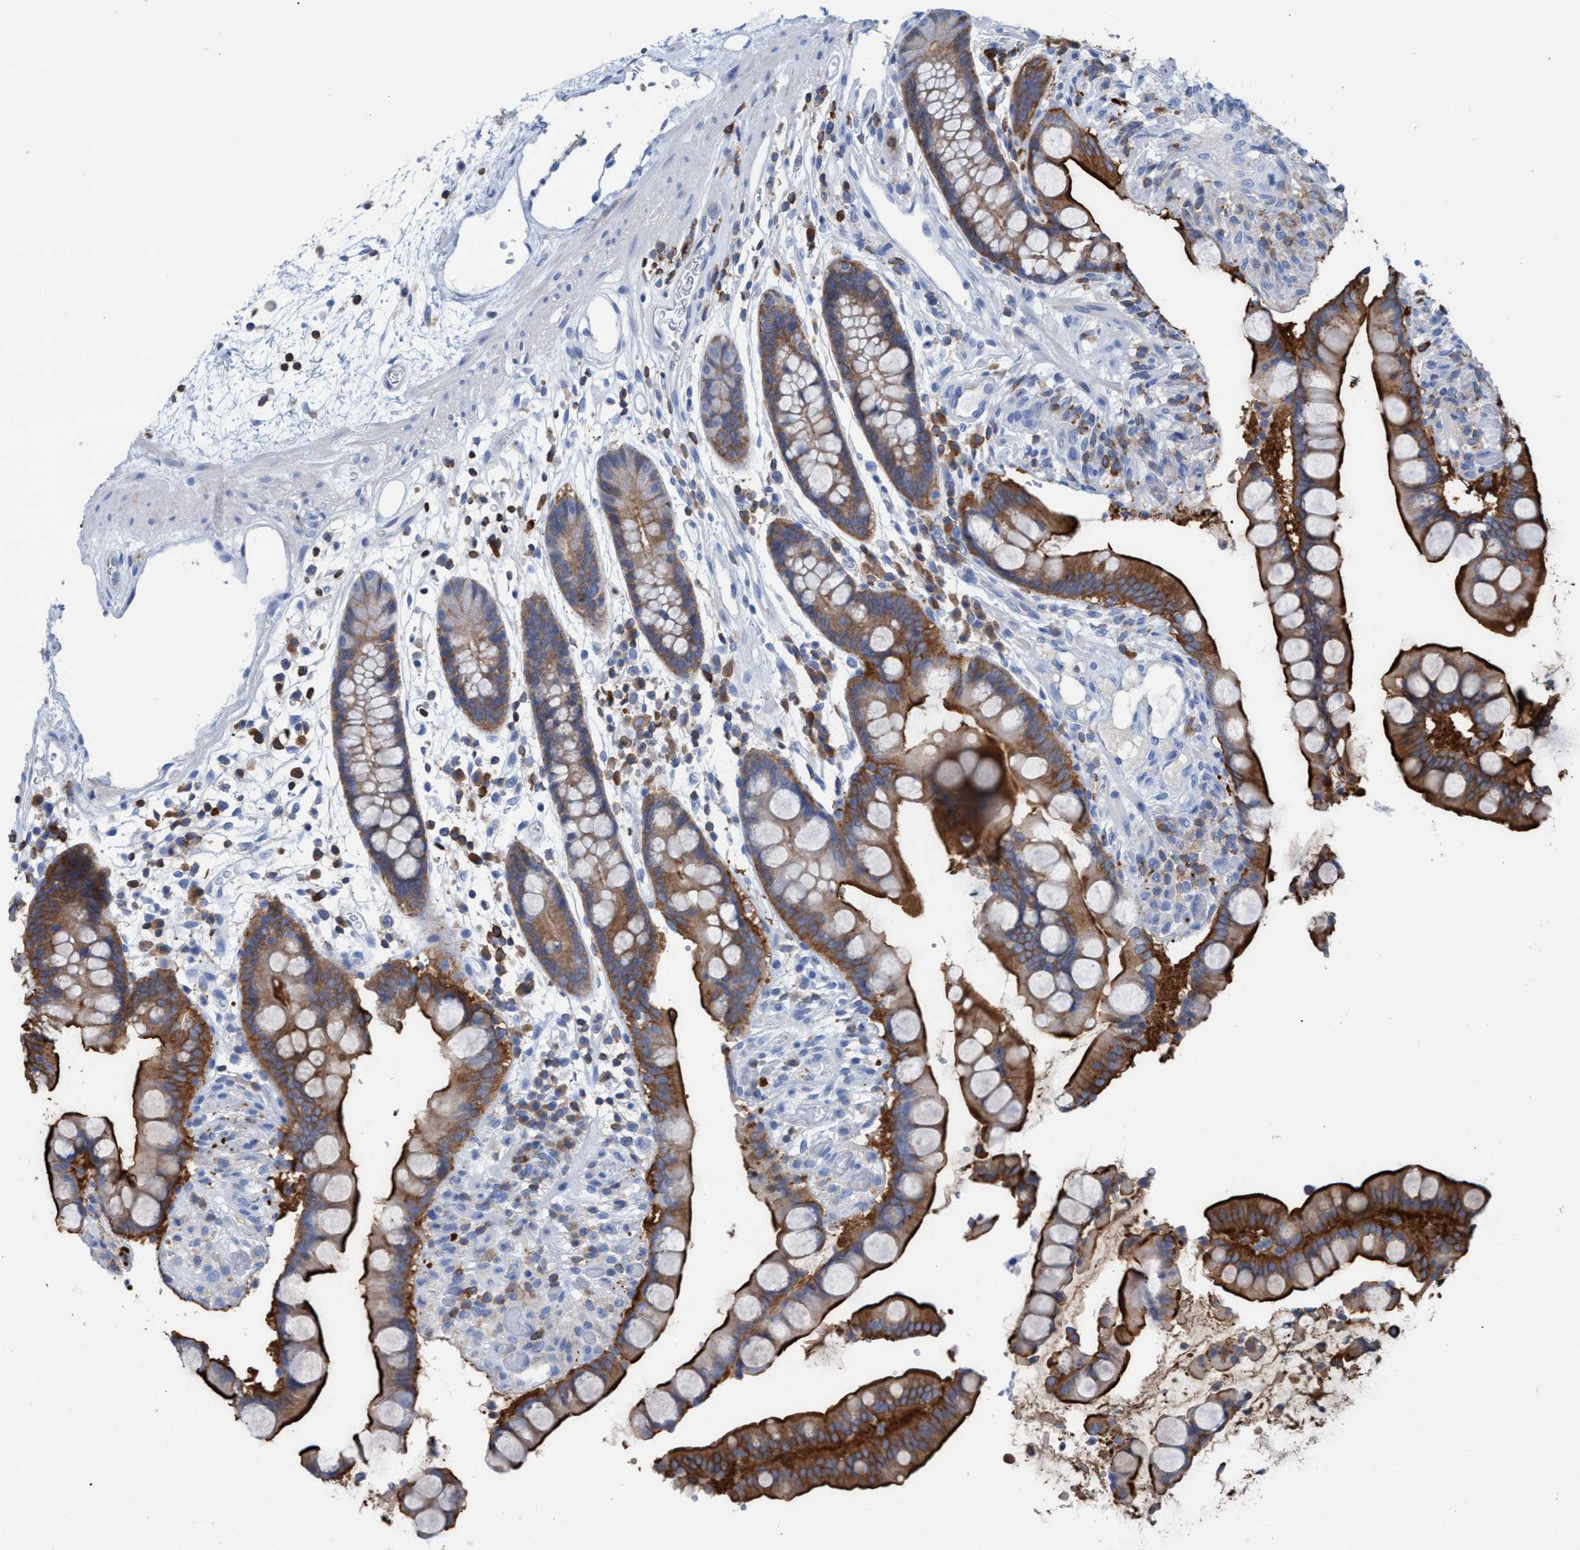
{"staining": {"intensity": "negative", "quantity": "none", "location": "none"}, "tissue": "colon", "cell_type": "Endothelial cells", "image_type": "normal", "snomed": [{"axis": "morphology", "description": "Normal tissue, NOS"}, {"axis": "topography", "description": "Colon"}], "caption": "Endothelial cells show no significant protein expression in normal colon.", "gene": "EZR", "patient": {"sex": "male", "age": 73}}